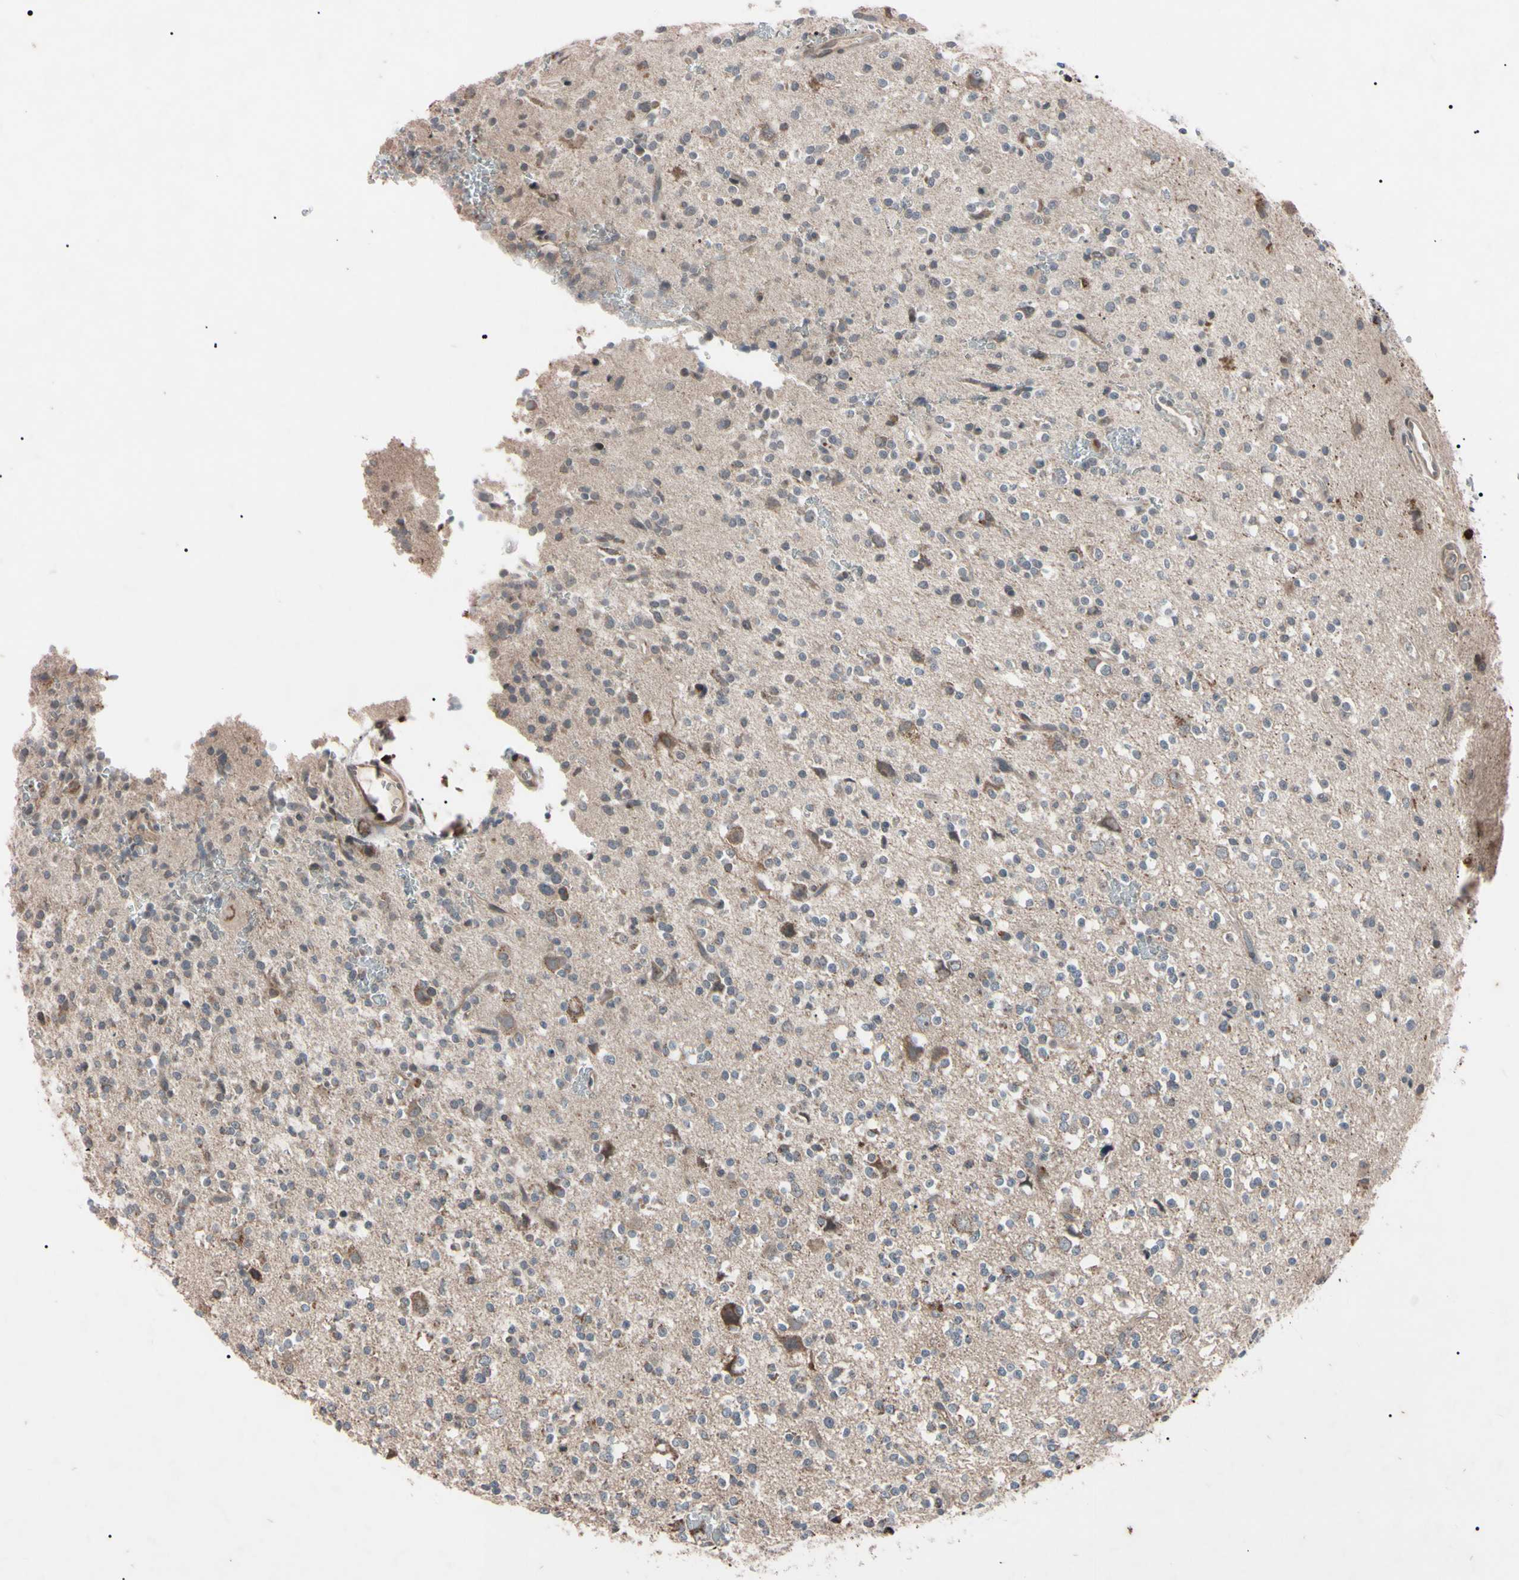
{"staining": {"intensity": "weak", "quantity": "25%-75%", "location": "cytoplasmic/membranous"}, "tissue": "glioma", "cell_type": "Tumor cells", "image_type": "cancer", "snomed": [{"axis": "morphology", "description": "Glioma, malignant, High grade"}, {"axis": "topography", "description": "Brain"}], "caption": "Weak cytoplasmic/membranous staining for a protein is appreciated in approximately 25%-75% of tumor cells of high-grade glioma (malignant) using immunohistochemistry.", "gene": "TNFRSF1A", "patient": {"sex": "male", "age": 47}}